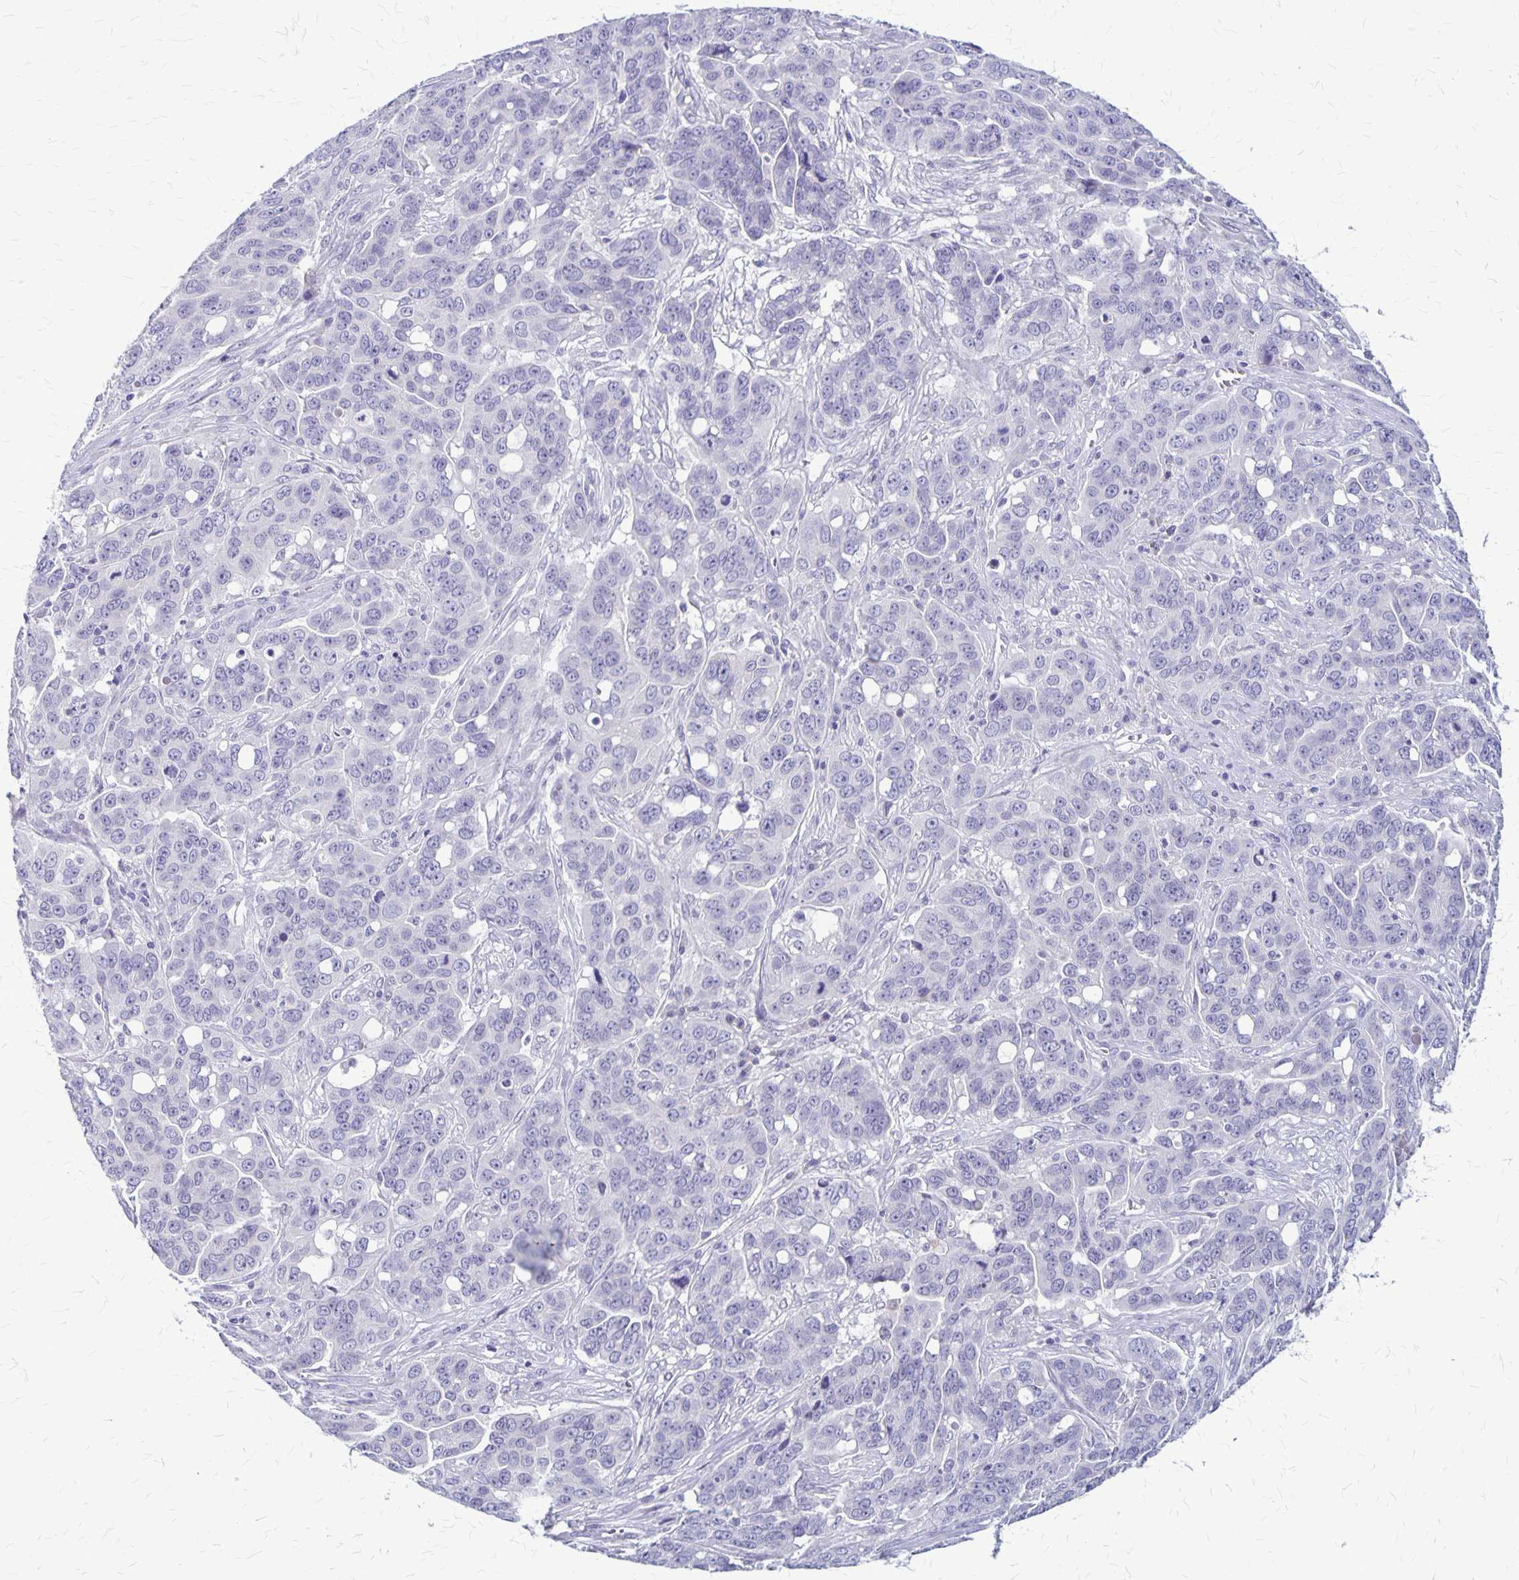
{"staining": {"intensity": "negative", "quantity": "none", "location": "none"}, "tissue": "ovarian cancer", "cell_type": "Tumor cells", "image_type": "cancer", "snomed": [{"axis": "morphology", "description": "Carcinoma, endometroid"}, {"axis": "topography", "description": "Ovary"}], "caption": "Immunohistochemistry (IHC) of ovarian cancer (endometroid carcinoma) shows no expression in tumor cells.", "gene": "PLXNB3", "patient": {"sex": "female", "age": 78}}